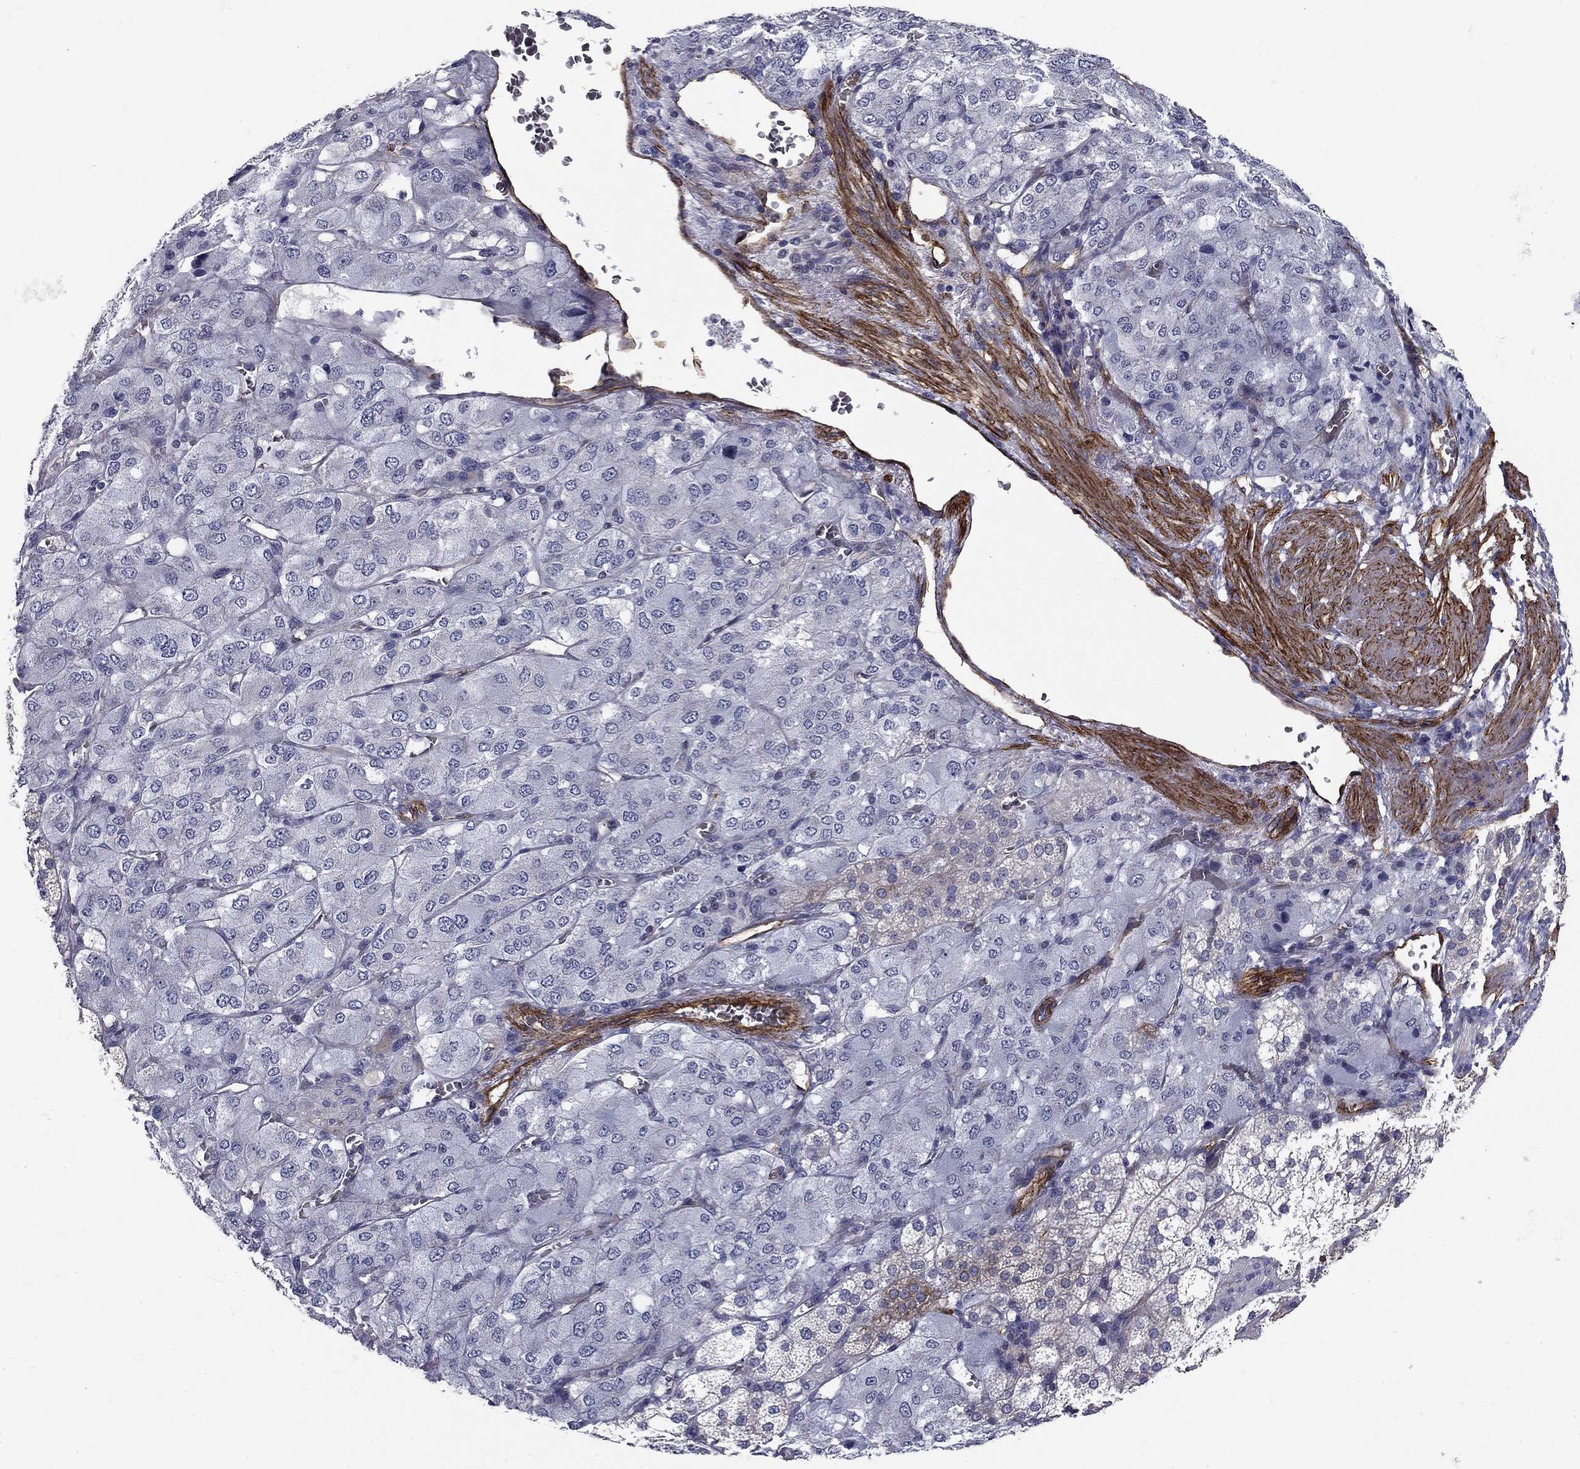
{"staining": {"intensity": "strong", "quantity": "<25%", "location": "cytoplasmic/membranous"}, "tissue": "adrenal gland", "cell_type": "Glandular cells", "image_type": "normal", "snomed": [{"axis": "morphology", "description": "Normal tissue, NOS"}, {"axis": "topography", "description": "Adrenal gland"}], "caption": "A medium amount of strong cytoplasmic/membranous staining is appreciated in about <25% of glandular cells in unremarkable adrenal gland.", "gene": "SYNC", "patient": {"sex": "female", "age": 60}}